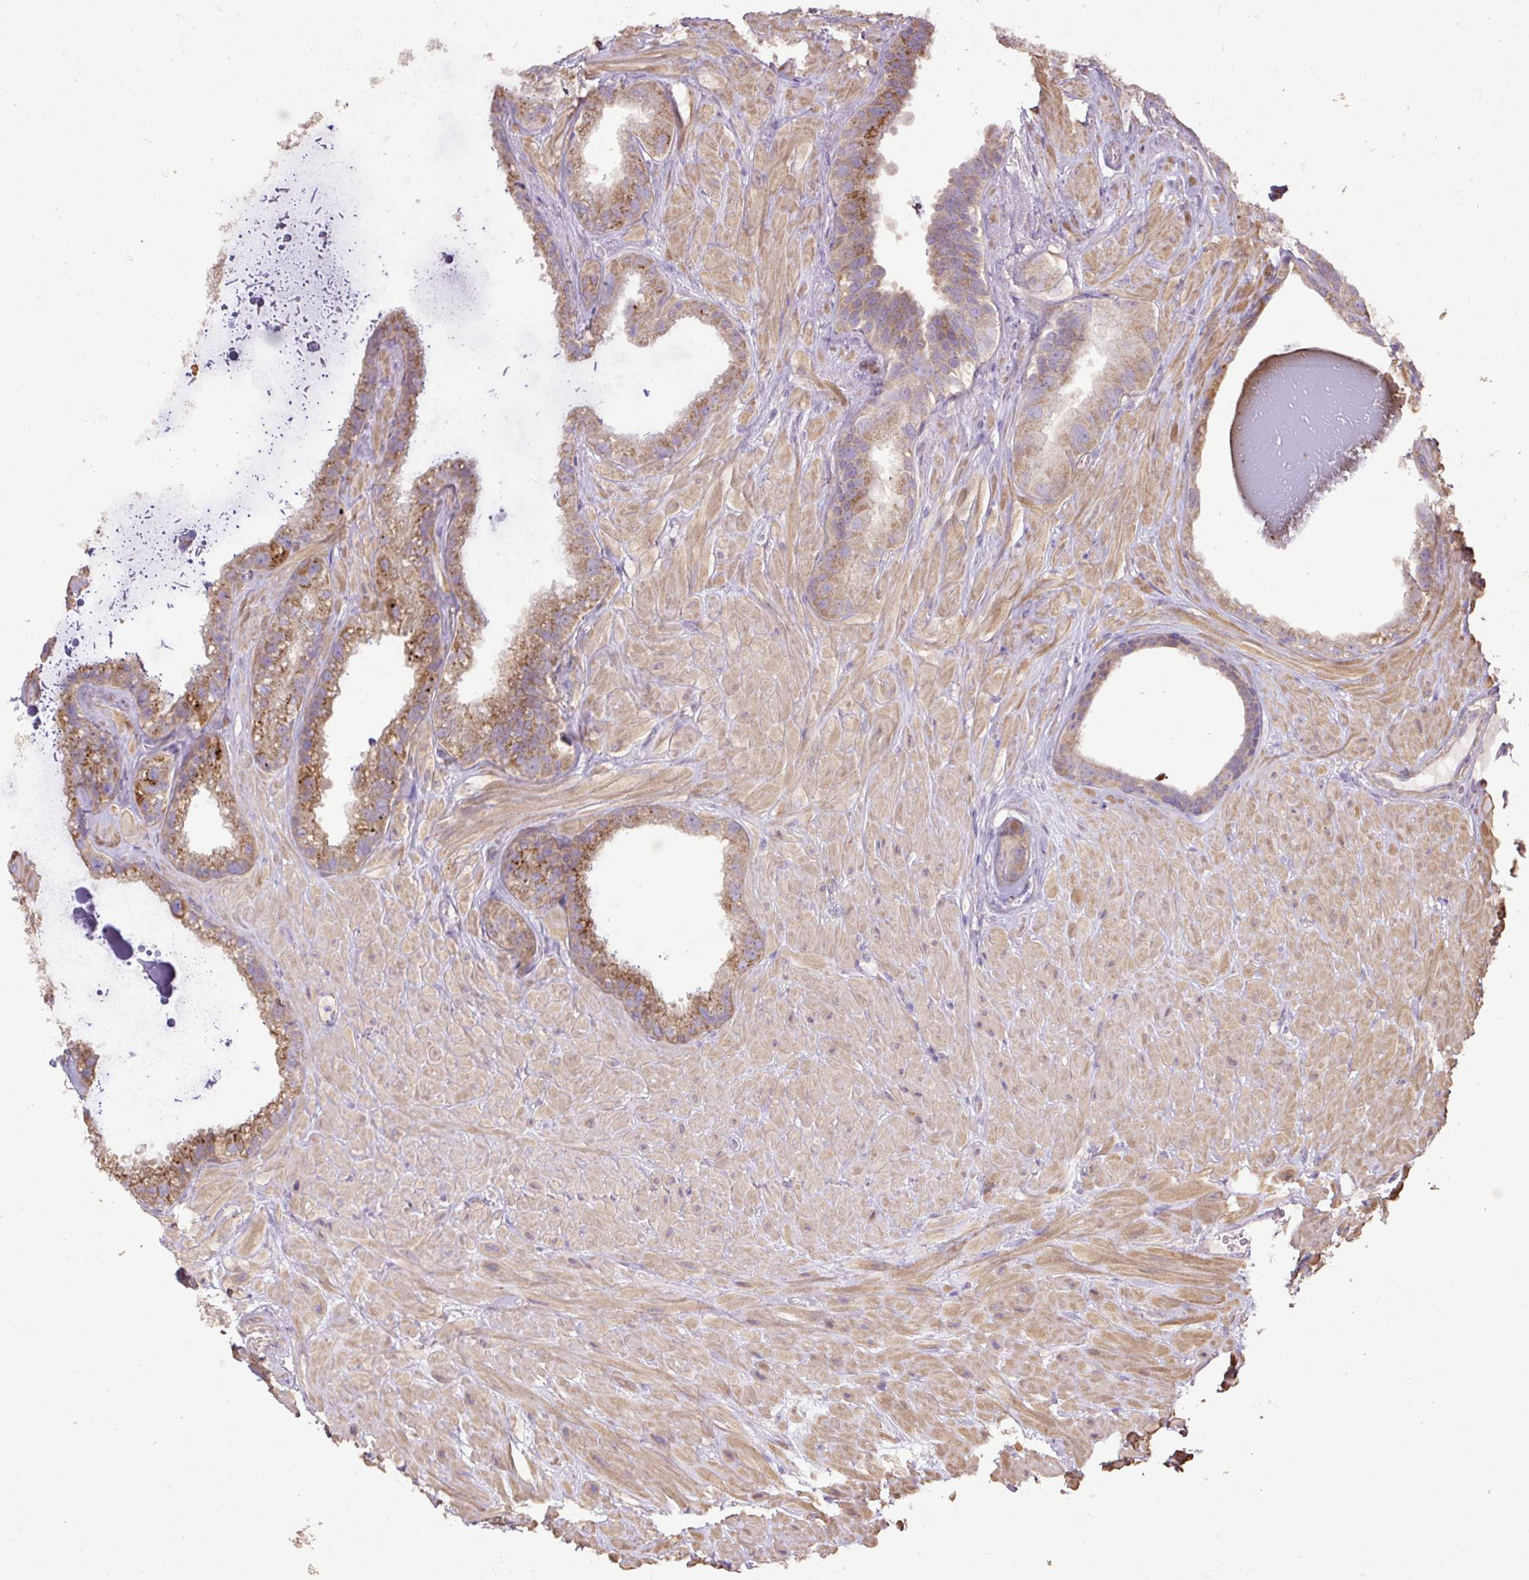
{"staining": {"intensity": "moderate", "quantity": ">75%", "location": "cytoplasmic/membranous"}, "tissue": "seminal vesicle", "cell_type": "Glandular cells", "image_type": "normal", "snomed": [{"axis": "morphology", "description": "Normal tissue, NOS"}, {"axis": "topography", "description": "Seminal veicle"}, {"axis": "topography", "description": "Peripheral nerve tissue"}], "caption": "Immunohistochemistry (IHC) photomicrograph of benign seminal vesicle stained for a protein (brown), which reveals medium levels of moderate cytoplasmic/membranous staining in about >75% of glandular cells.", "gene": "ABR", "patient": {"sex": "male", "age": 76}}